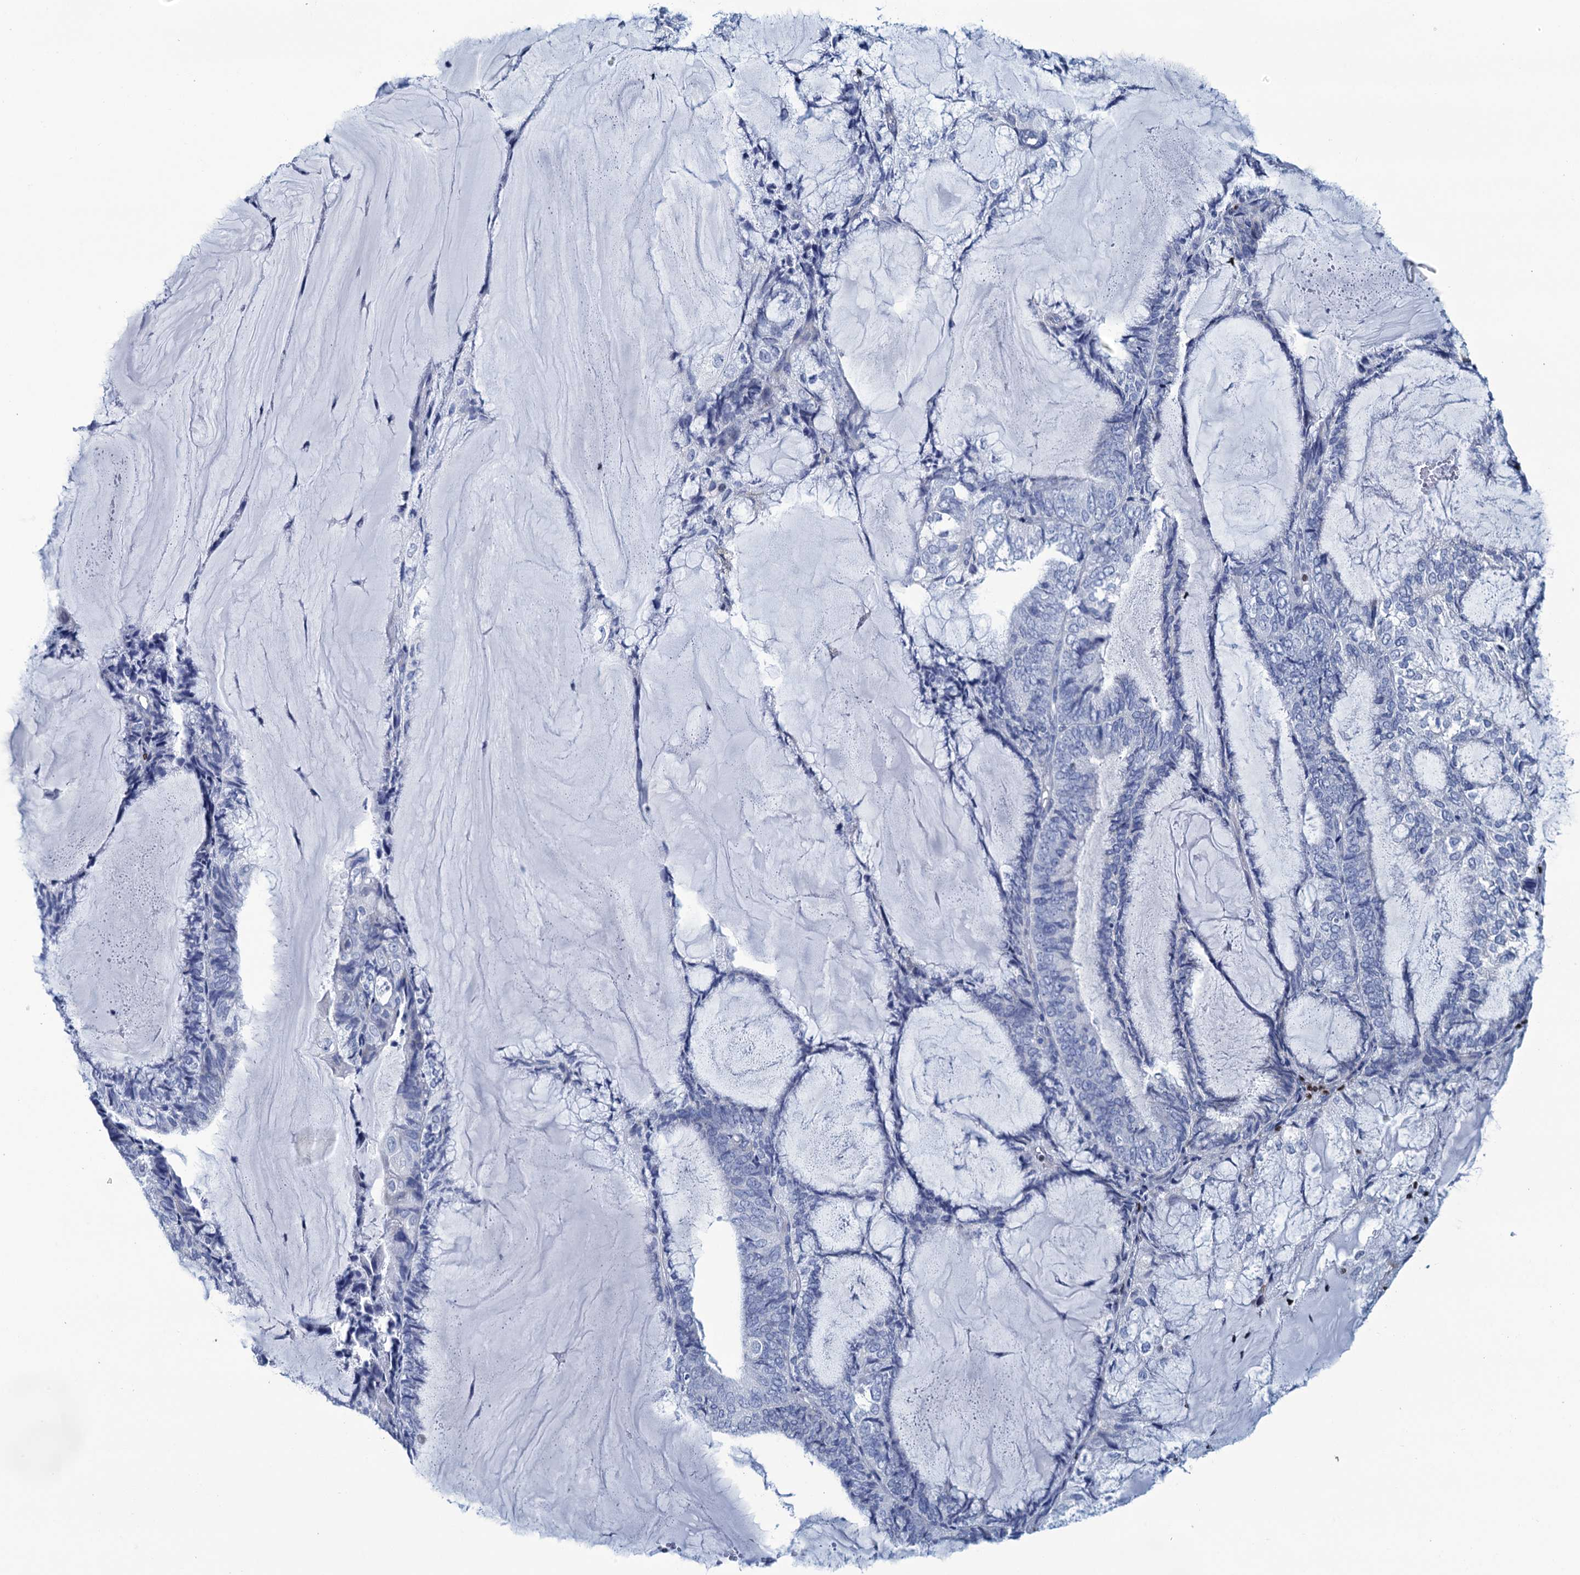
{"staining": {"intensity": "negative", "quantity": "none", "location": "none"}, "tissue": "endometrial cancer", "cell_type": "Tumor cells", "image_type": "cancer", "snomed": [{"axis": "morphology", "description": "Adenocarcinoma, NOS"}, {"axis": "topography", "description": "Endometrium"}], "caption": "The photomicrograph shows no significant staining in tumor cells of endometrial cancer (adenocarcinoma). Brightfield microscopy of immunohistochemistry stained with DAB (3,3'-diaminobenzidine) (brown) and hematoxylin (blue), captured at high magnification.", "gene": "RHCG", "patient": {"sex": "female", "age": 81}}